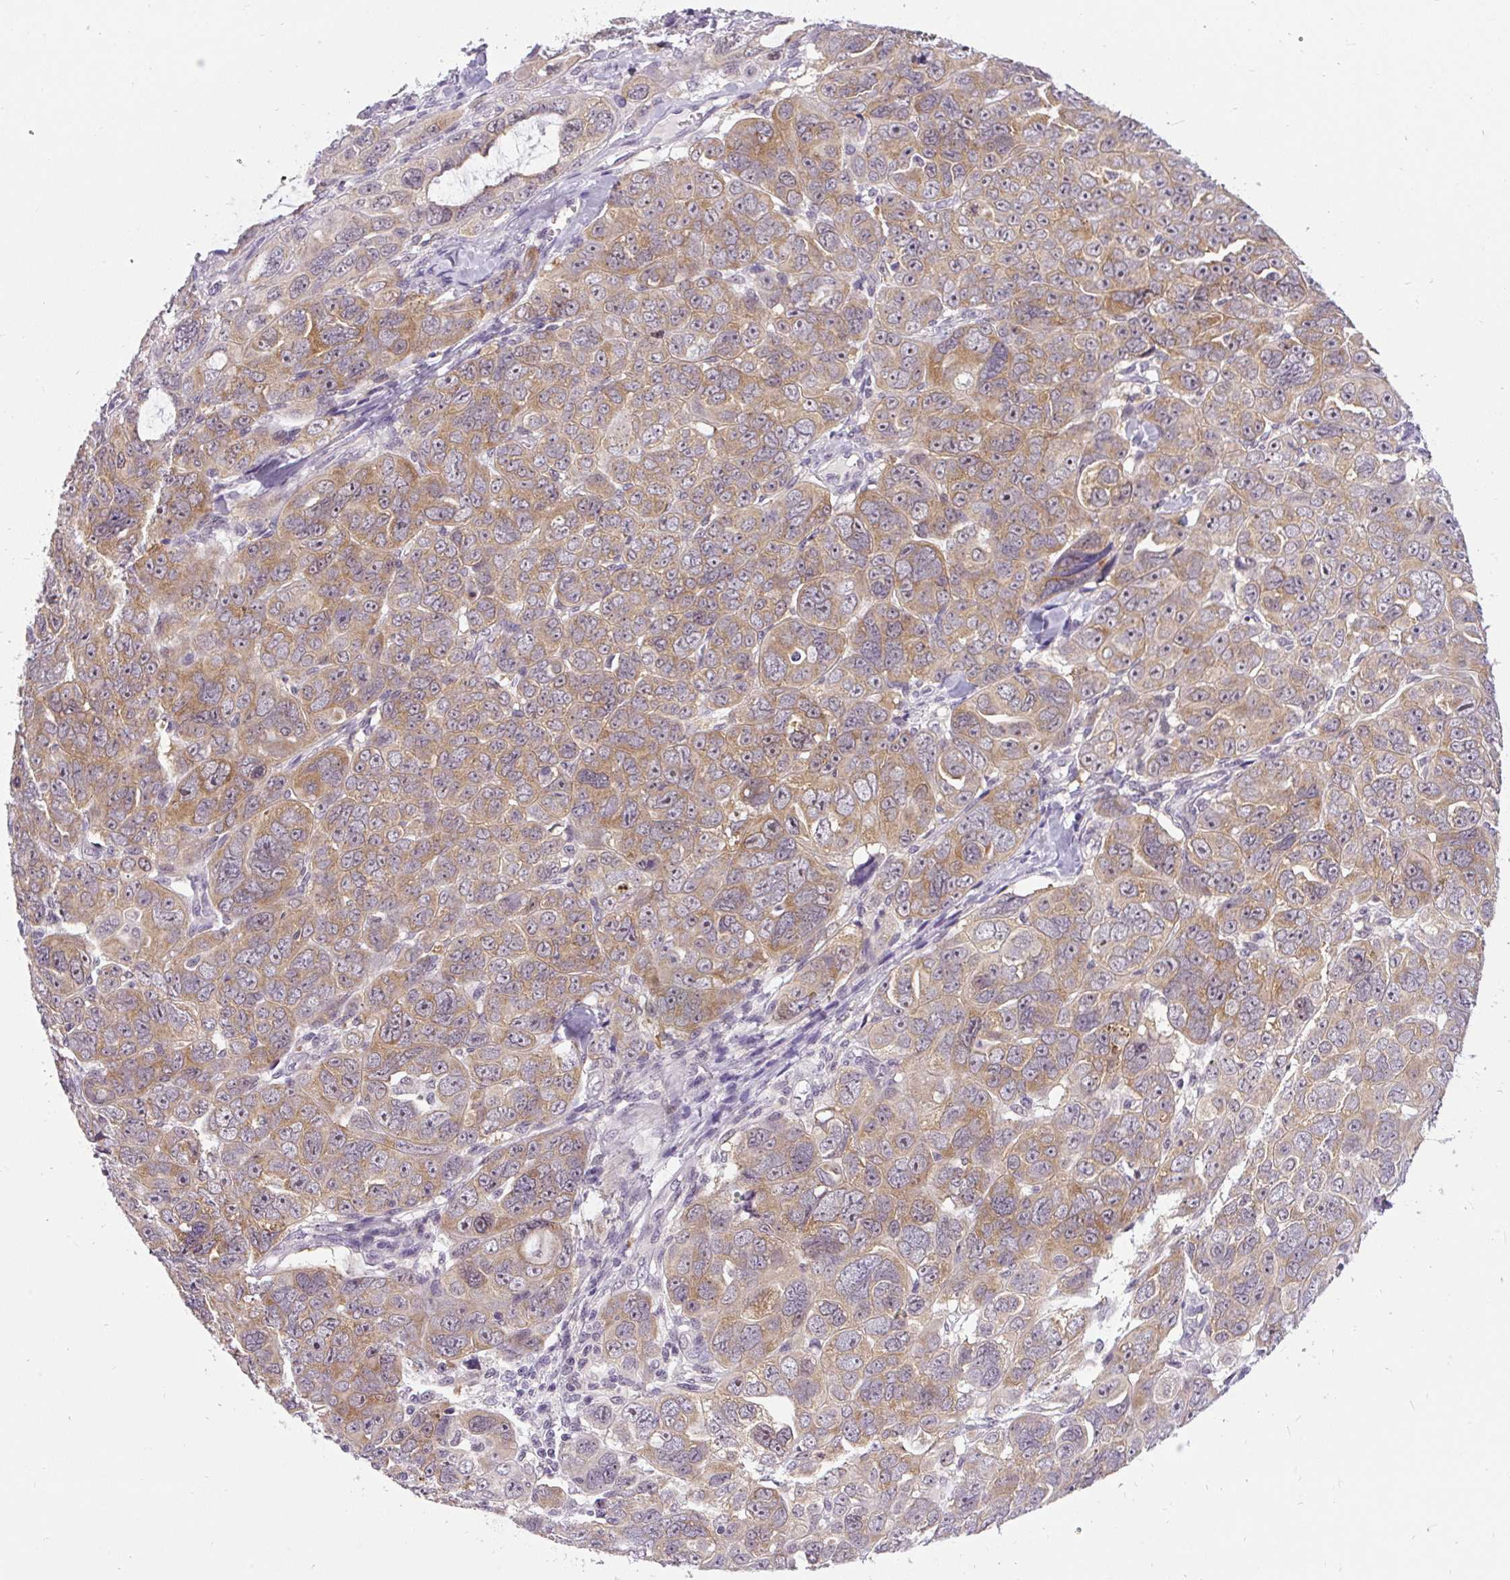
{"staining": {"intensity": "moderate", "quantity": ">75%", "location": "cytoplasmic/membranous"}, "tissue": "ovarian cancer", "cell_type": "Tumor cells", "image_type": "cancer", "snomed": [{"axis": "morphology", "description": "Cystadenocarcinoma, serous, NOS"}, {"axis": "topography", "description": "Ovary"}], "caption": "This is an image of IHC staining of serous cystadenocarcinoma (ovarian), which shows moderate staining in the cytoplasmic/membranous of tumor cells.", "gene": "FAM117B", "patient": {"sex": "female", "age": 63}}